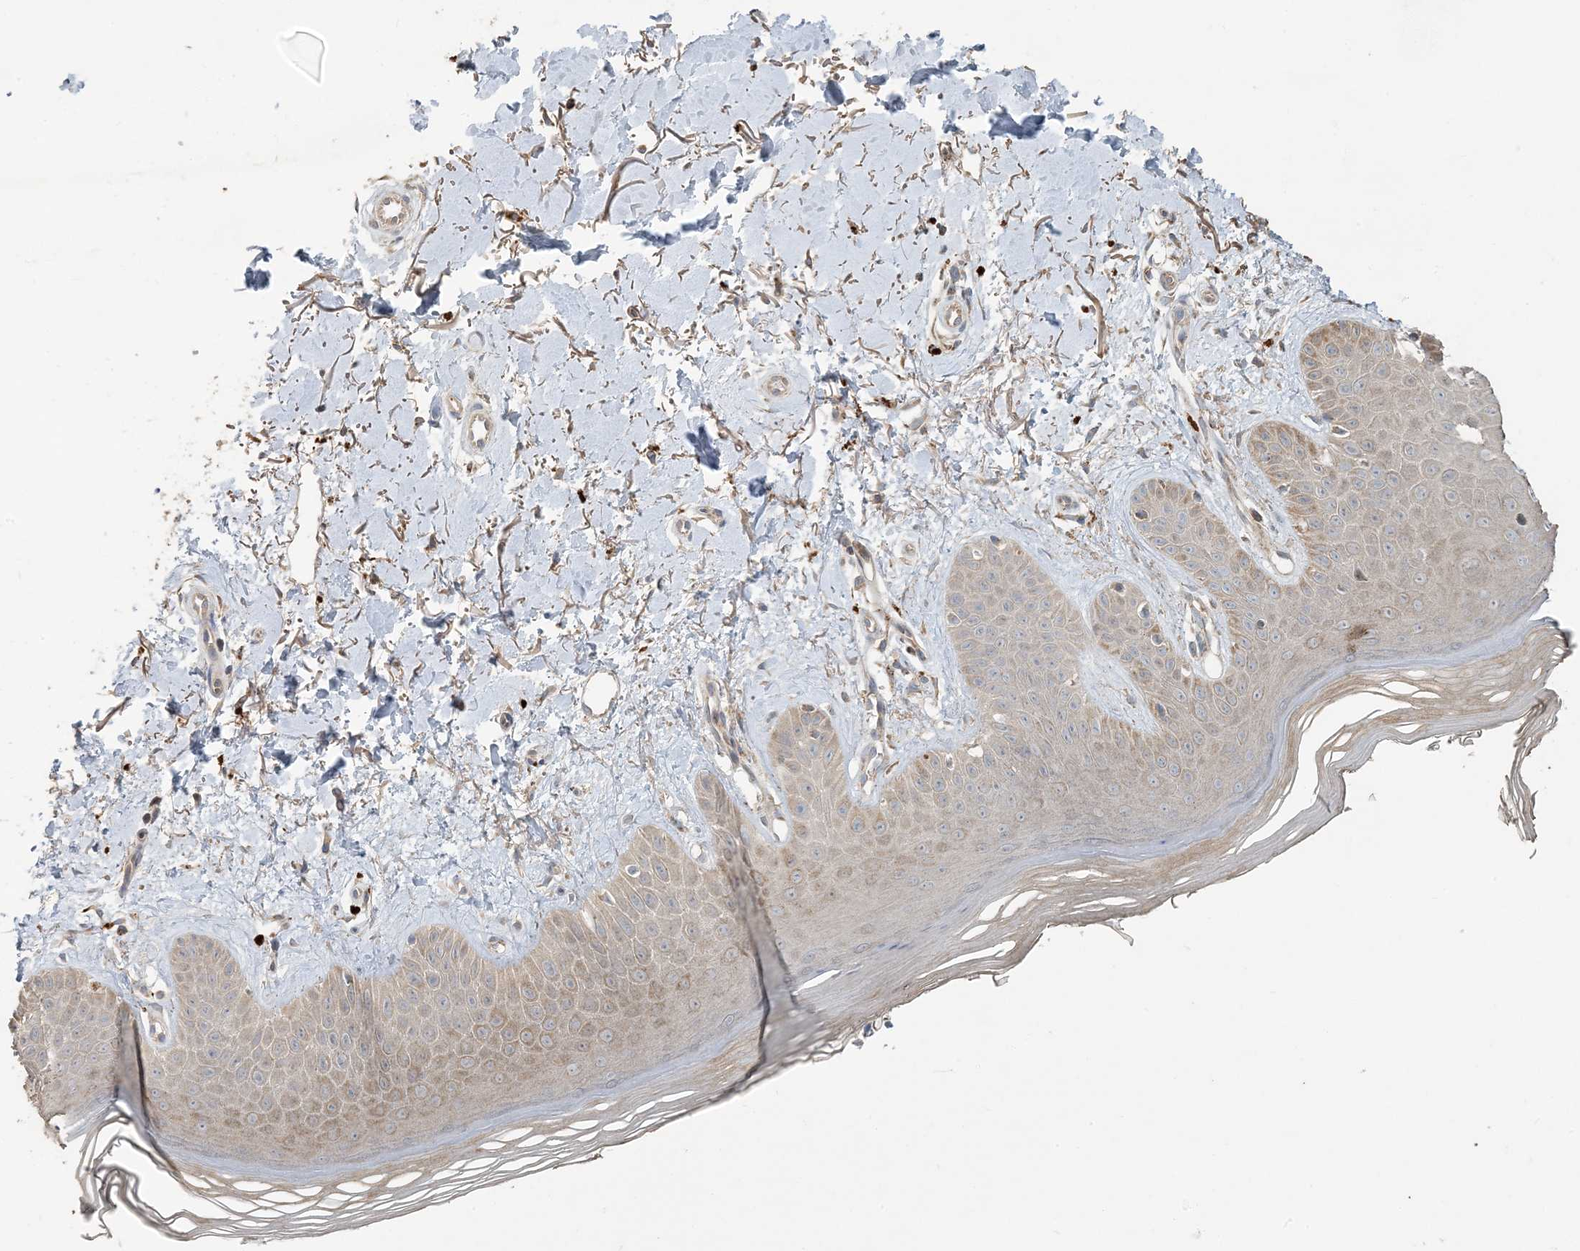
{"staining": {"intensity": "weak", "quantity": ">75%", "location": "cytoplasmic/membranous"}, "tissue": "skin", "cell_type": "Fibroblasts", "image_type": "normal", "snomed": [{"axis": "morphology", "description": "Normal tissue, NOS"}, {"axis": "topography", "description": "Skin"}], "caption": "Benign skin demonstrates weak cytoplasmic/membranous positivity in approximately >75% of fibroblasts.", "gene": "LTN1", "patient": {"sex": "female", "age": 64}}